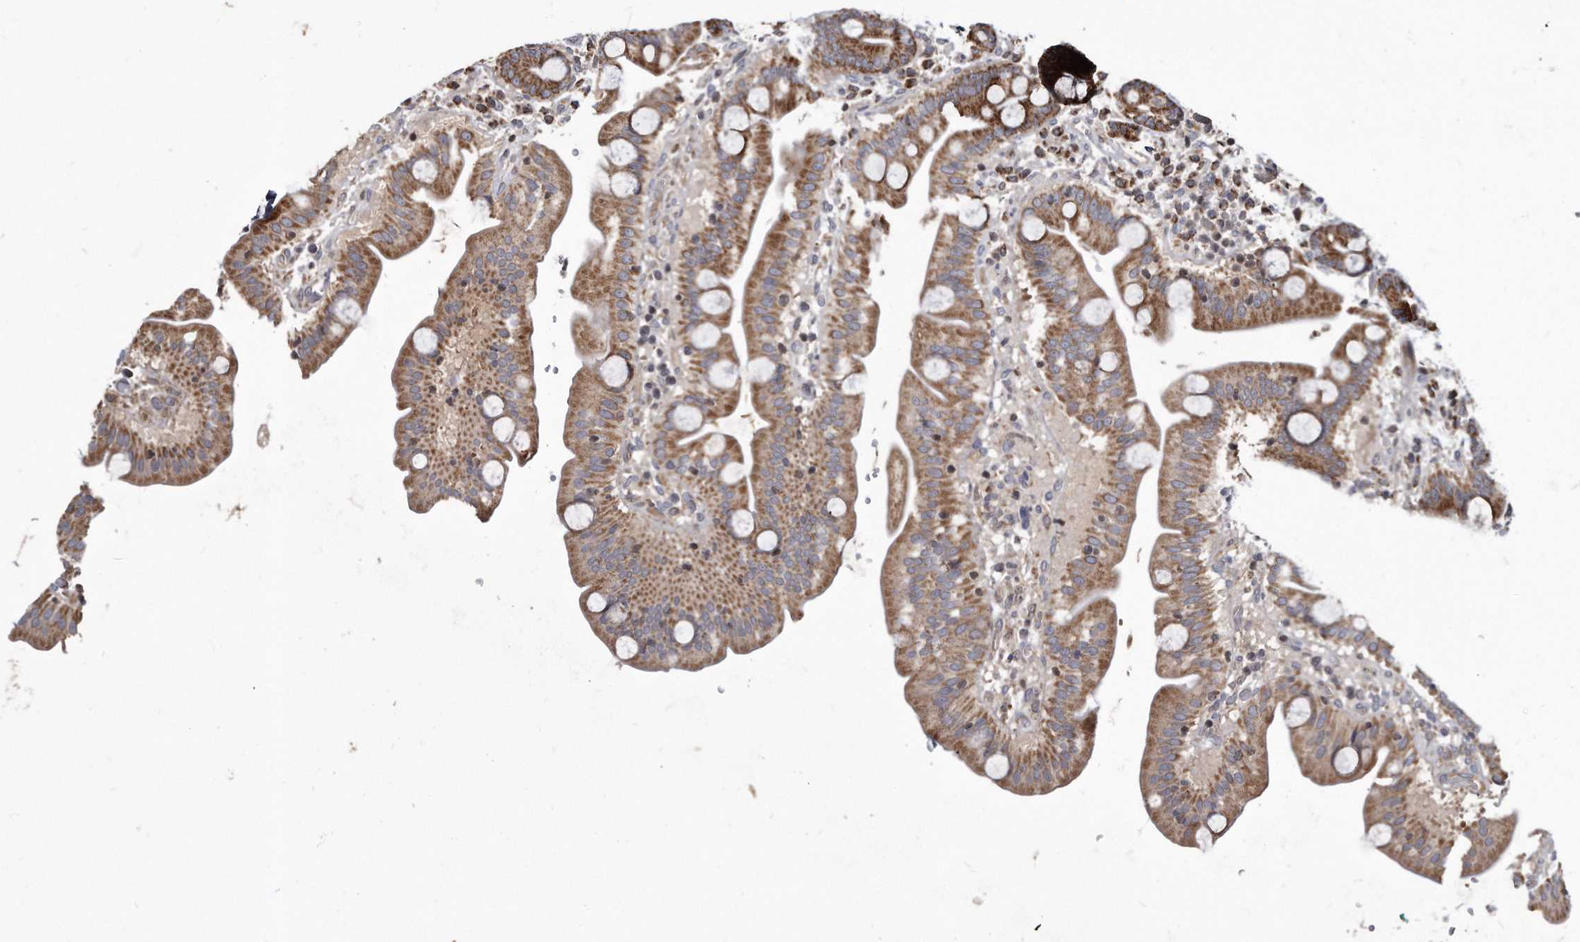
{"staining": {"intensity": "moderate", "quantity": ">75%", "location": "cytoplasmic/membranous"}, "tissue": "duodenum", "cell_type": "Glandular cells", "image_type": "normal", "snomed": [{"axis": "morphology", "description": "Normal tissue, NOS"}, {"axis": "topography", "description": "Duodenum"}], "caption": "IHC (DAB) staining of benign human duodenum demonstrates moderate cytoplasmic/membranous protein expression in approximately >75% of glandular cells. The staining was performed using DAB, with brown indicating positive protein expression. Nuclei are stained blue with hematoxylin.", "gene": "FAM136A", "patient": {"sex": "male", "age": 54}}